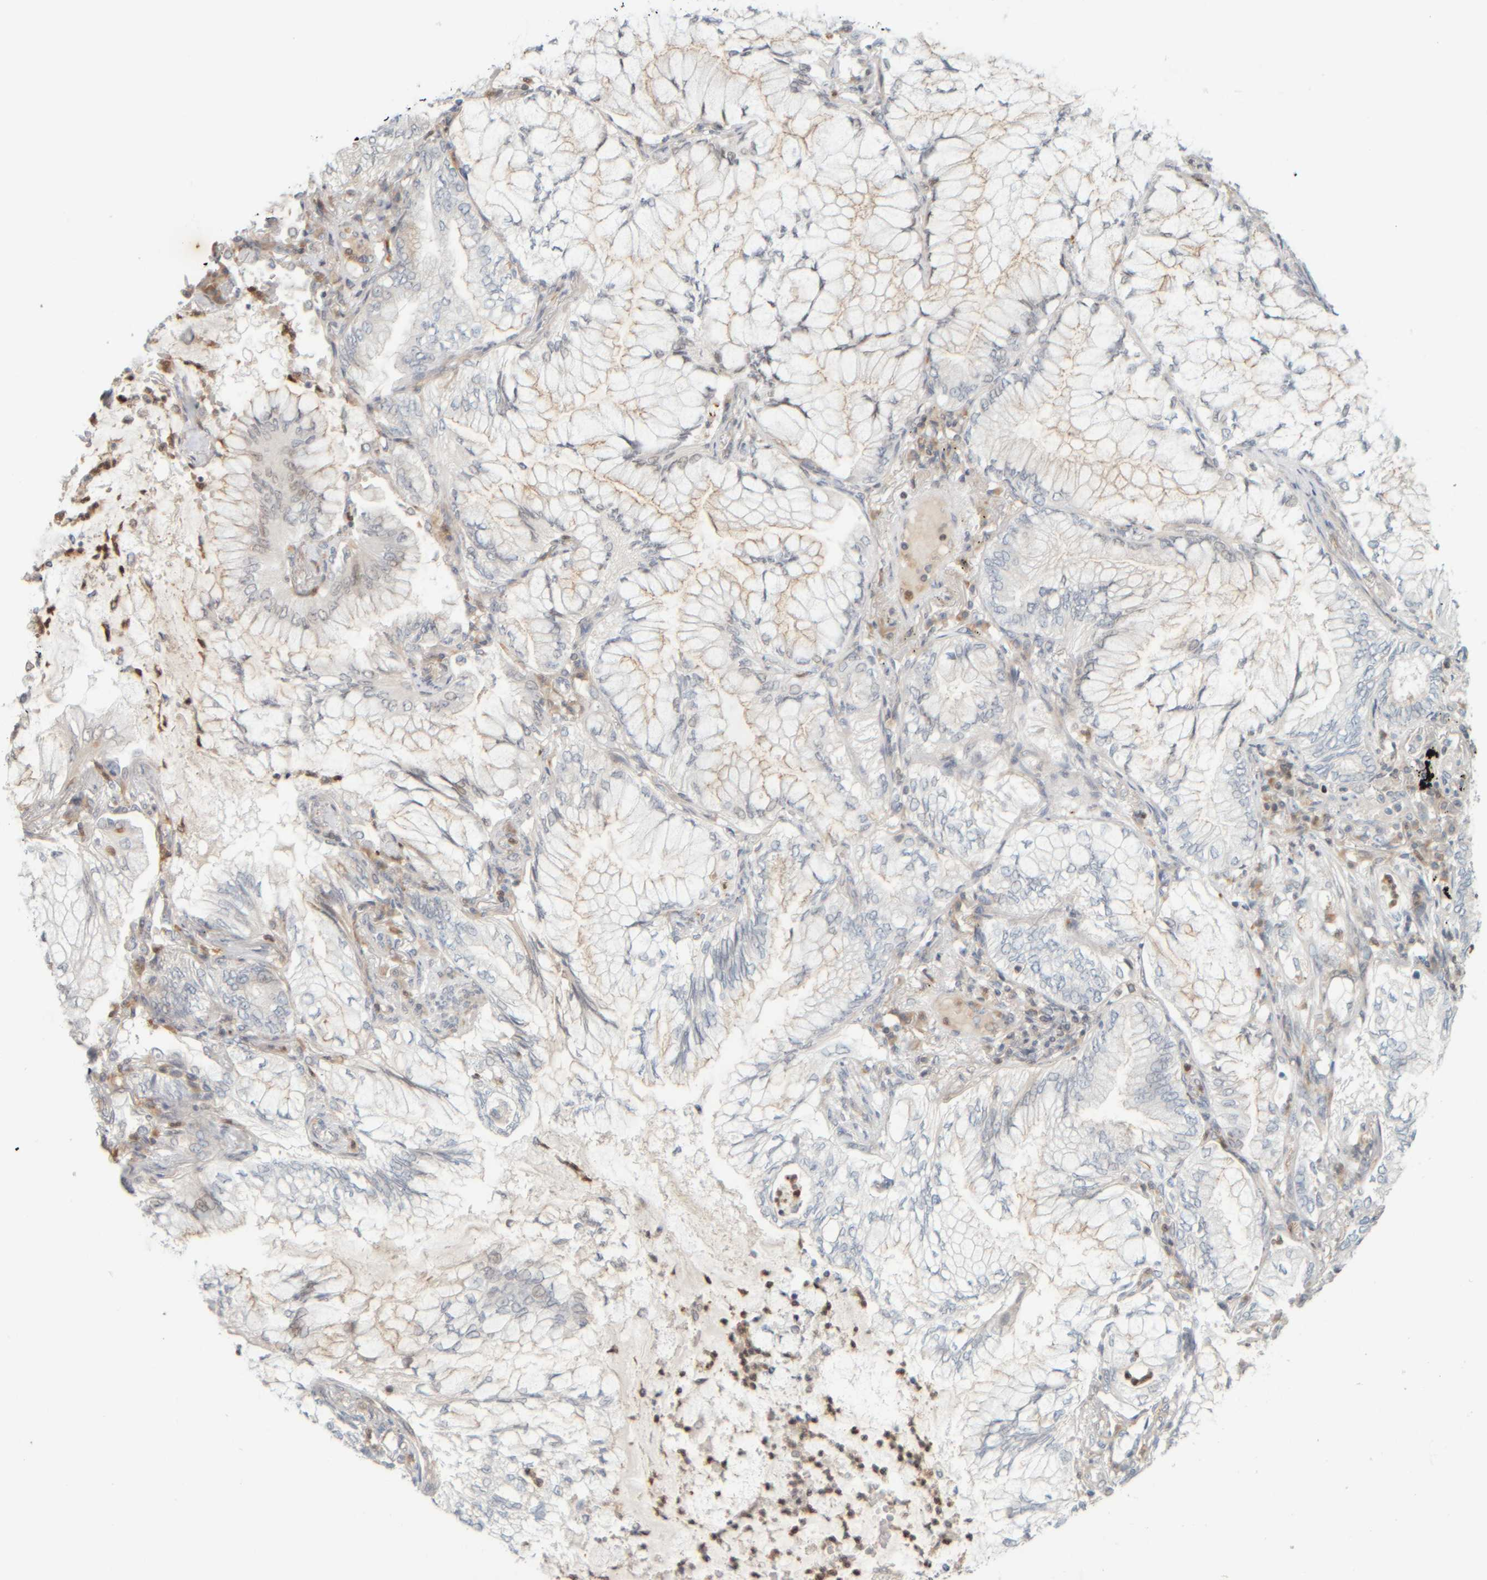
{"staining": {"intensity": "weak", "quantity": "<25%", "location": "cytoplasmic/membranous"}, "tissue": "lung cancer", "cell_type": "Tumor cells", "image_type": "cancer", "snomed": [{"axis": "morphology", "description": "Adenocarcinoma, NOS"}, {"axis": "topography", "description": "Lung"}], "caption": "This is an immunohistochemistry image of human adenocarcinoma (lung). There is no staining in tumor cells.", "gene": "PTGES3L-AARSD1", "patient": {"sex": "female", "age": 70}}